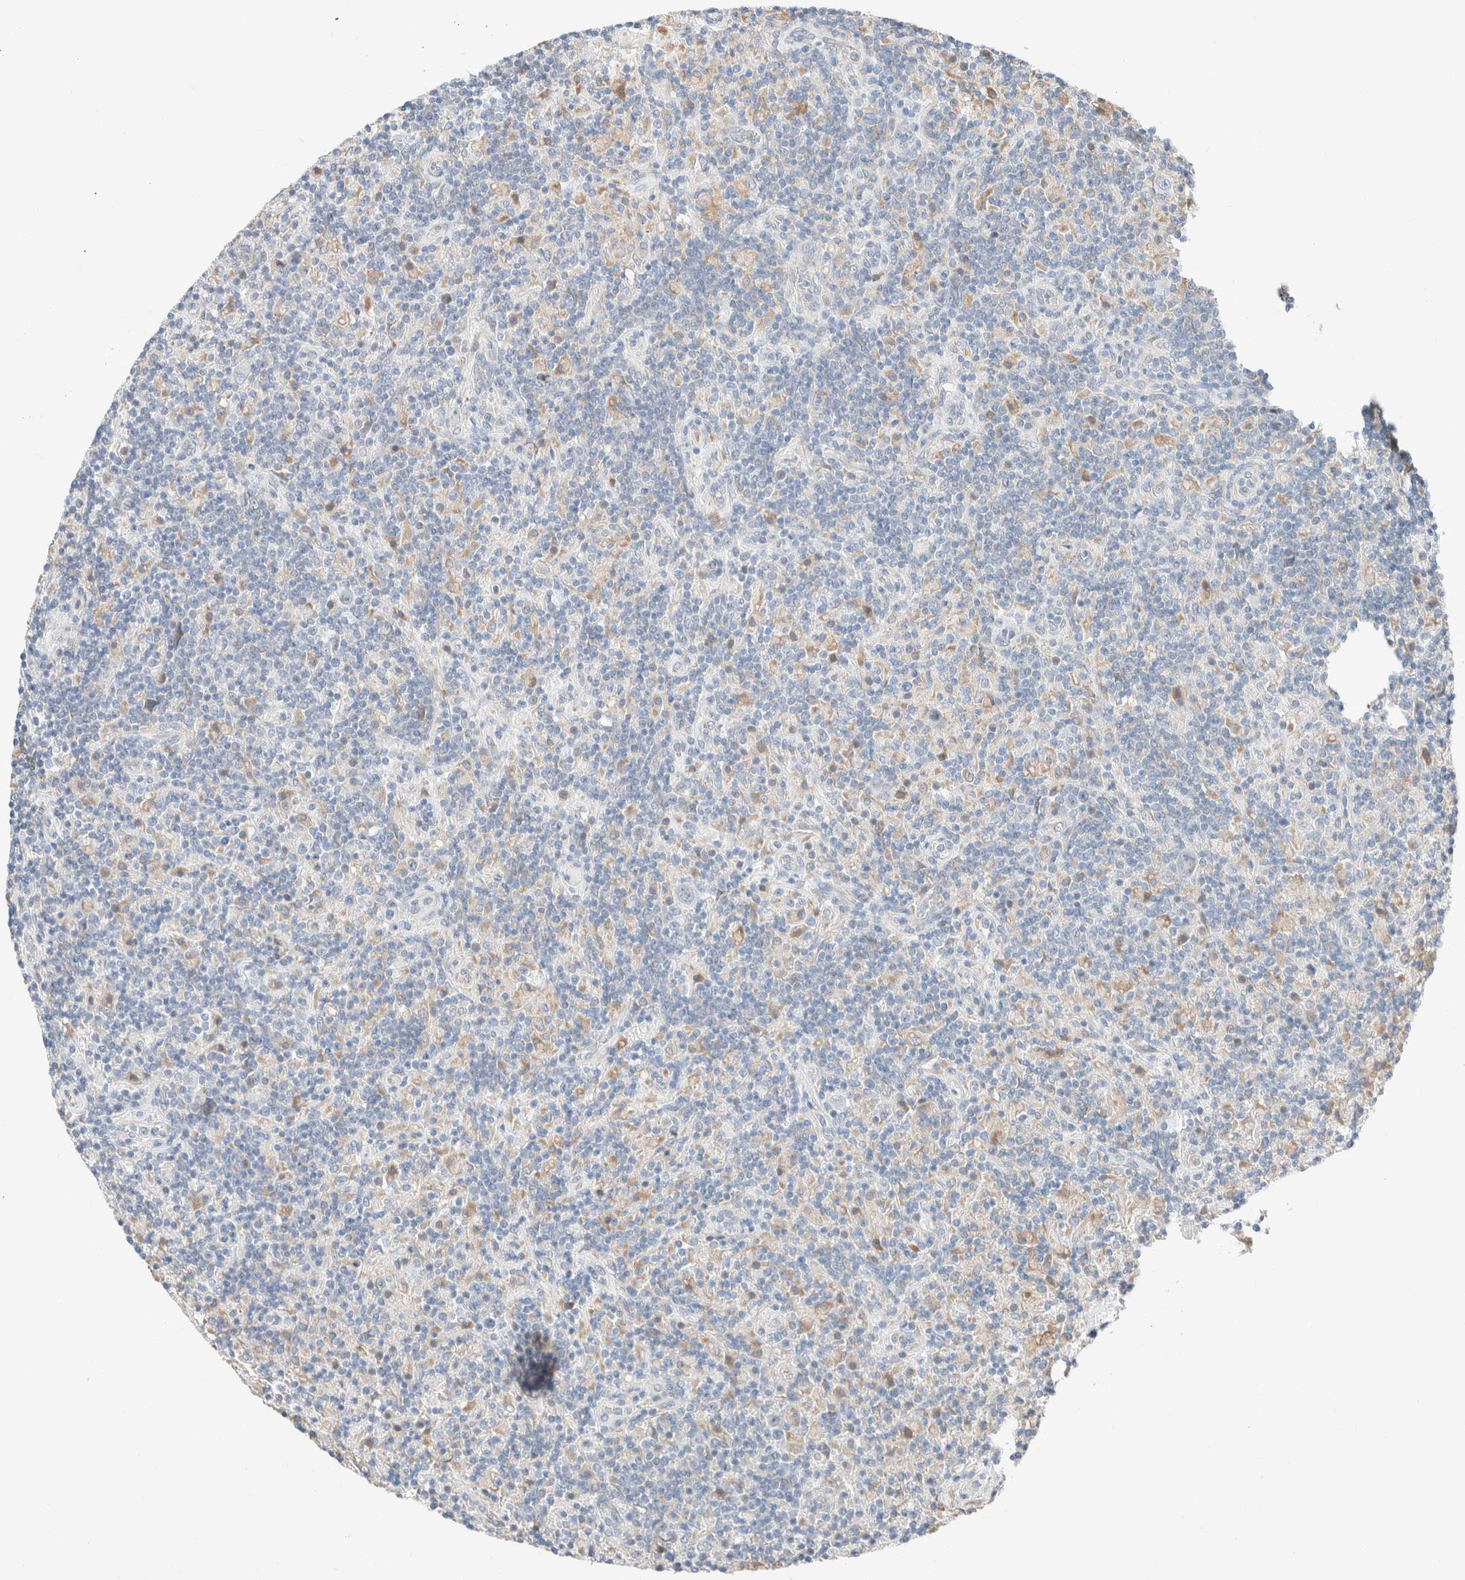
{"staining": {"intensity": "negative", "quantity": "none", "location": "none"}, "tissue": "lymphoma", "cell_type": "Tumor cells", "image_type": "cancer", "snomed": [{"axis": "morphology", "description": "Hodgkin's disease, NOS"}, {"axis": "topography", "description": "Lymph node"}], "caption": "Tumor cells show no significant expression in lymphoma.", "gene": "PCM1", "patient": {"sex": "male", "age": 70}}